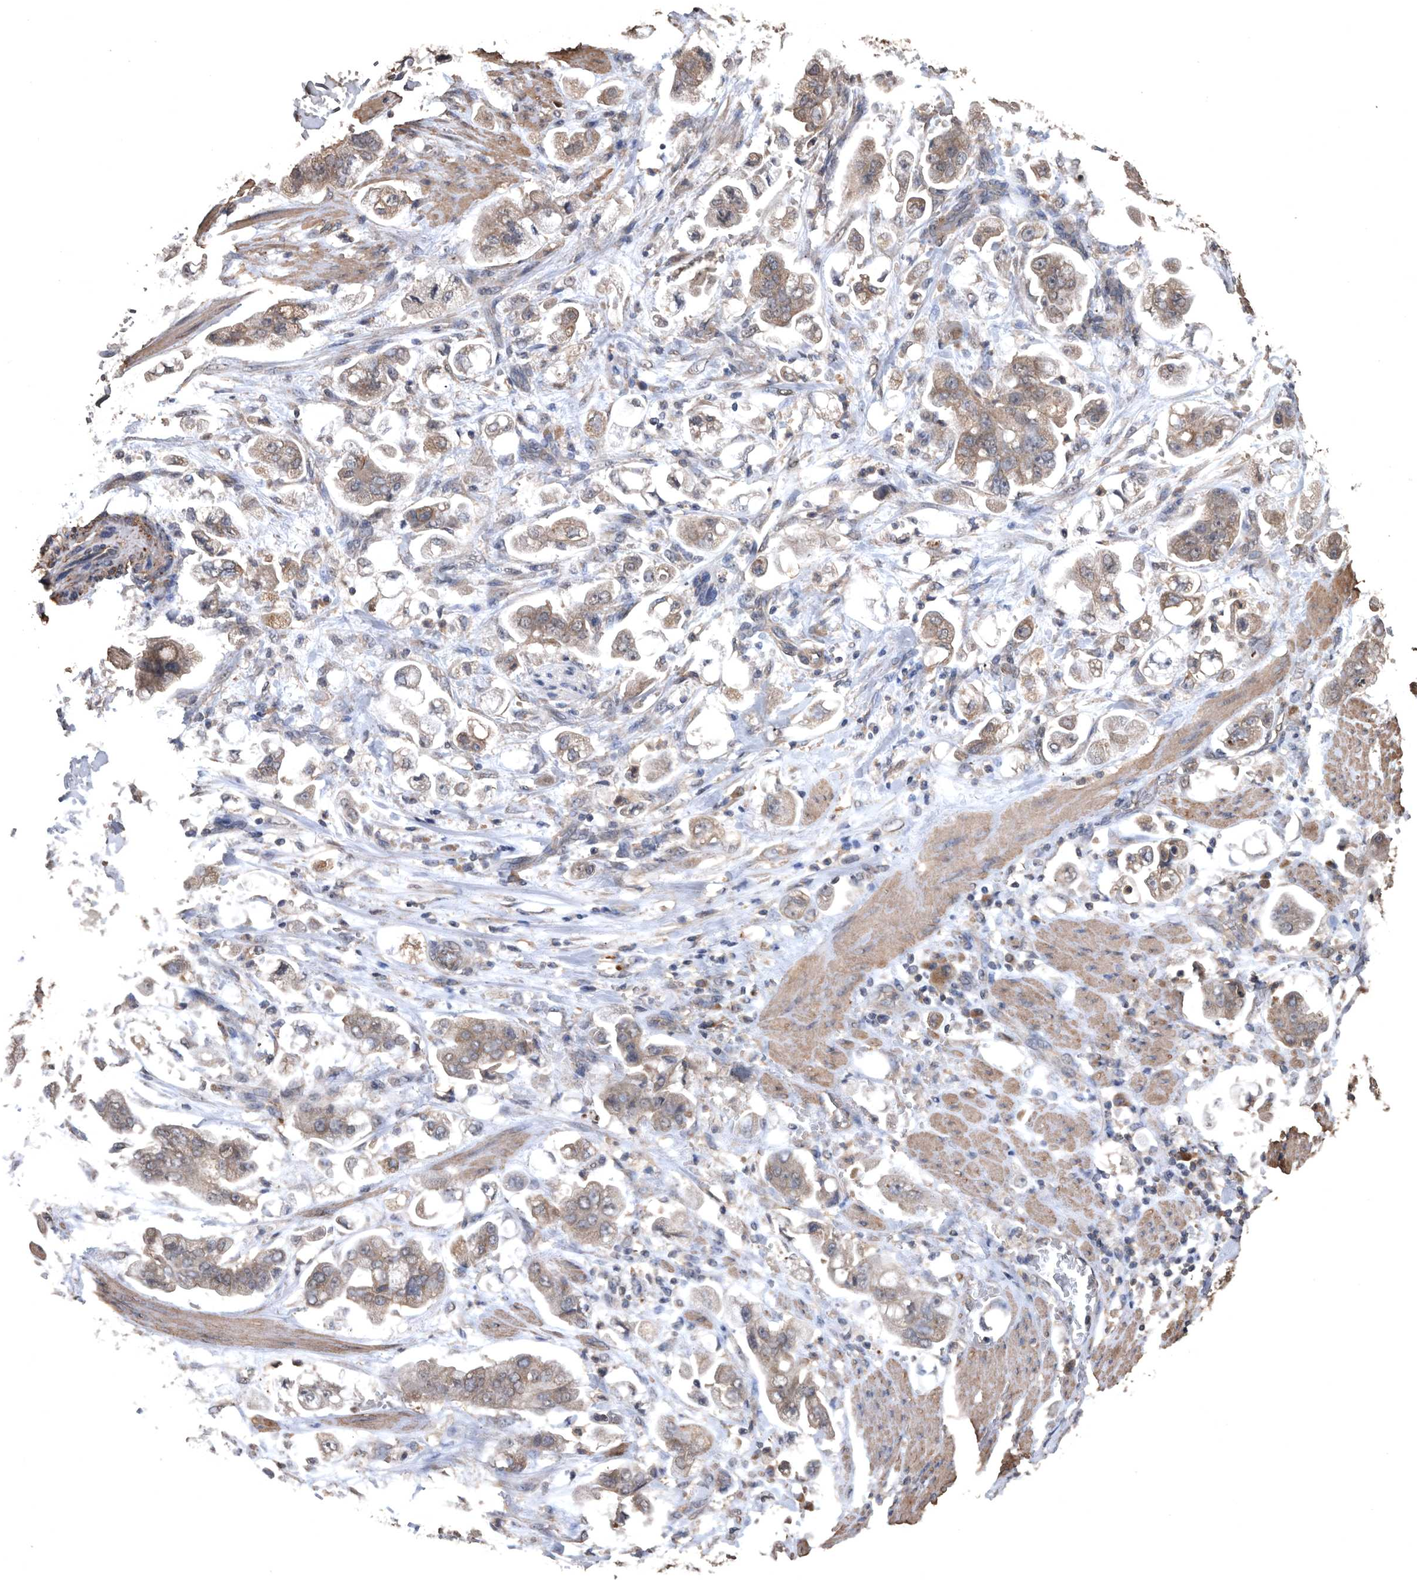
{"staining": {"intensity": "weak", "quantity": ">75%", "location": "cytoplasmic/membranous"}, "tissue": "stomach cancer", "cell_type": "Tumor cells", "image_type": "cancer", "snomed": [{"axis": "morphology", "description": "Adenocarcinoma, NOS"}, {"axis": "topography", "description": "Stomach"}], "caption": "This histopathology image displays immunohistochemistry (IHC) staining of human stomach cancer, with low weak cytoplasmic/membranous expression in about >75% of tumor cells.", "gene": "NRBP1", "patient": {"sex": "male", "age": 62}}